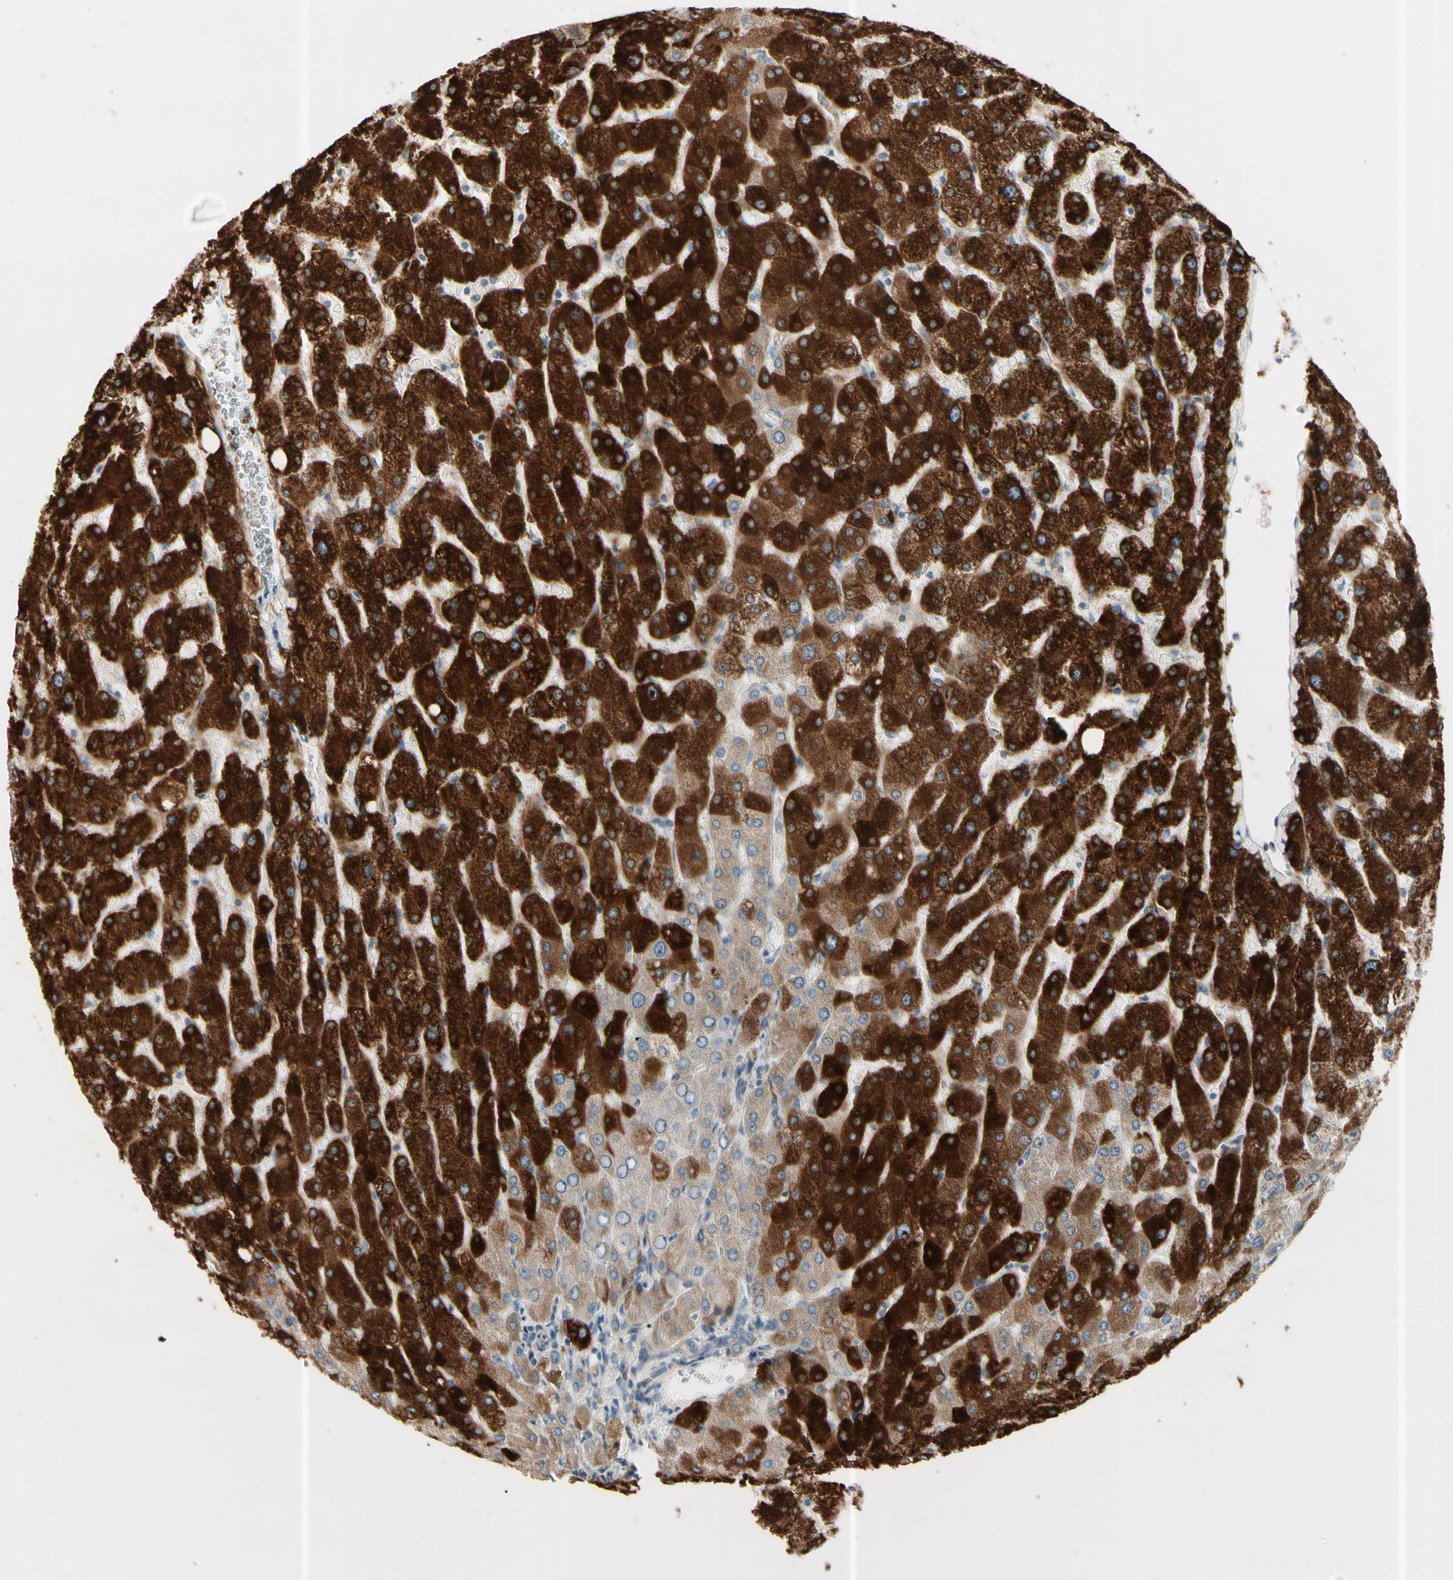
{"staining": {"intensity": "weak", "quantity": ">75%", "location": "cytoplasmic/membranous"}, "tissue": "liver", "cell_type": "Cholangiocytes", "image_type": "normal", "snomed": [{"axis": "morphology", "description": "Normal tissue, NOS"}, {"axis": "topography", "description": "Liver"}], "caption": "DAB (3,3'-diaminobenzidine) immunohistochemical staining of unremarkable human liver demonstrates weak cytoplasmic/membranous protein expression in about >75% of cholangiocytes. (Brightfield microscopy of DAB IHC at high magnification).", "gene": "CYP2E1", "patient": {"sex": "male", "age": 55}}